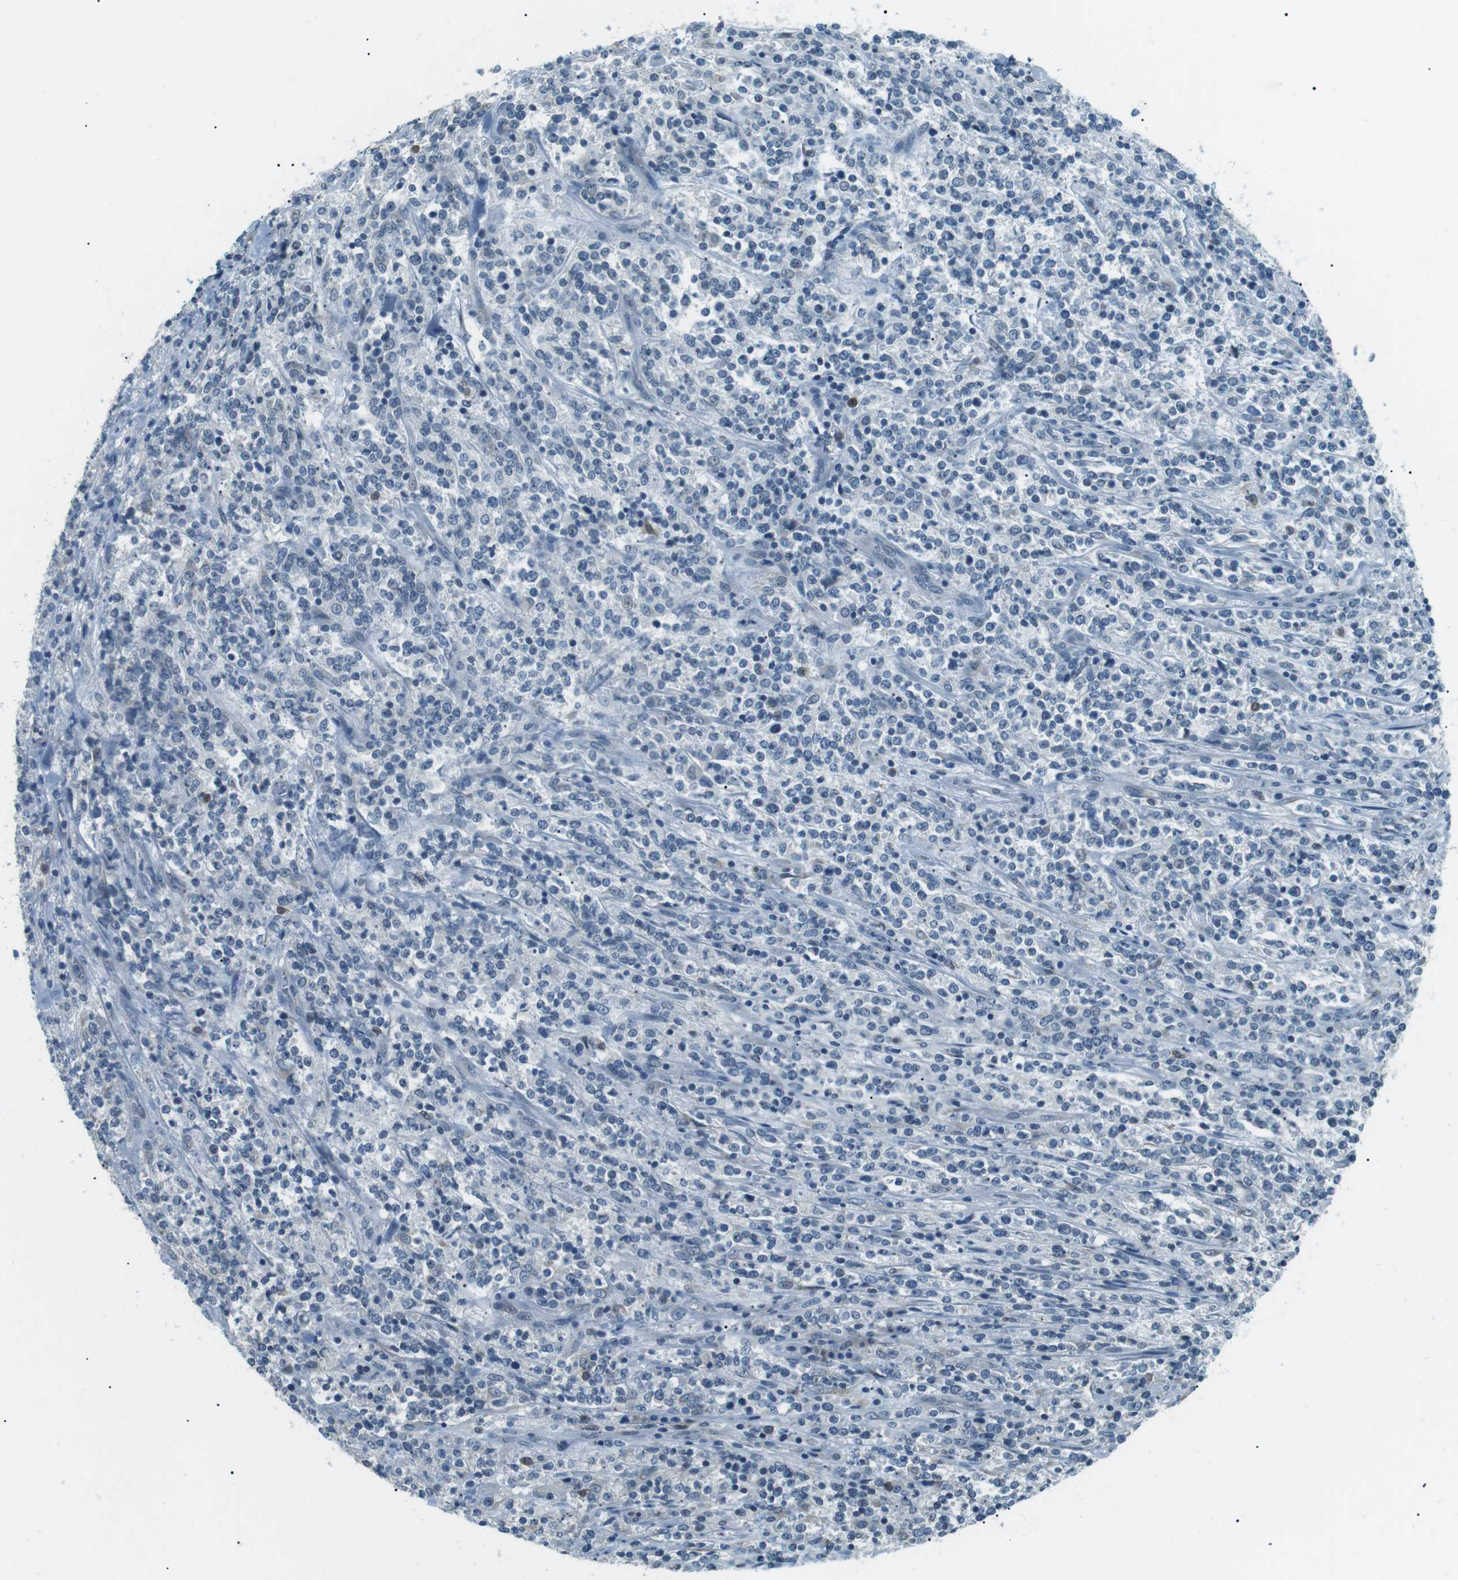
{"staining": {"intensity": "negative", "quantity": "none", "location": "none"}, "tissue": "lymphoma", "cell_type": "Tumor cells", "image_type": "cancer", "snomed": [{"axis": "morphology", "description": "Malignant lymphoma, non-Hodgkin's type, High grade"}, {"axis": "topography", "description": "Soft tissue"}], "caption": "This micrograph is of lymphoma stained with immunohistochemistry to label a protein in brown with the nuclei are counter-stained blue. There is no staining in tumor cells.", "gene": "SERPINB2", "patient": {"sex": "male", "age": 18}}